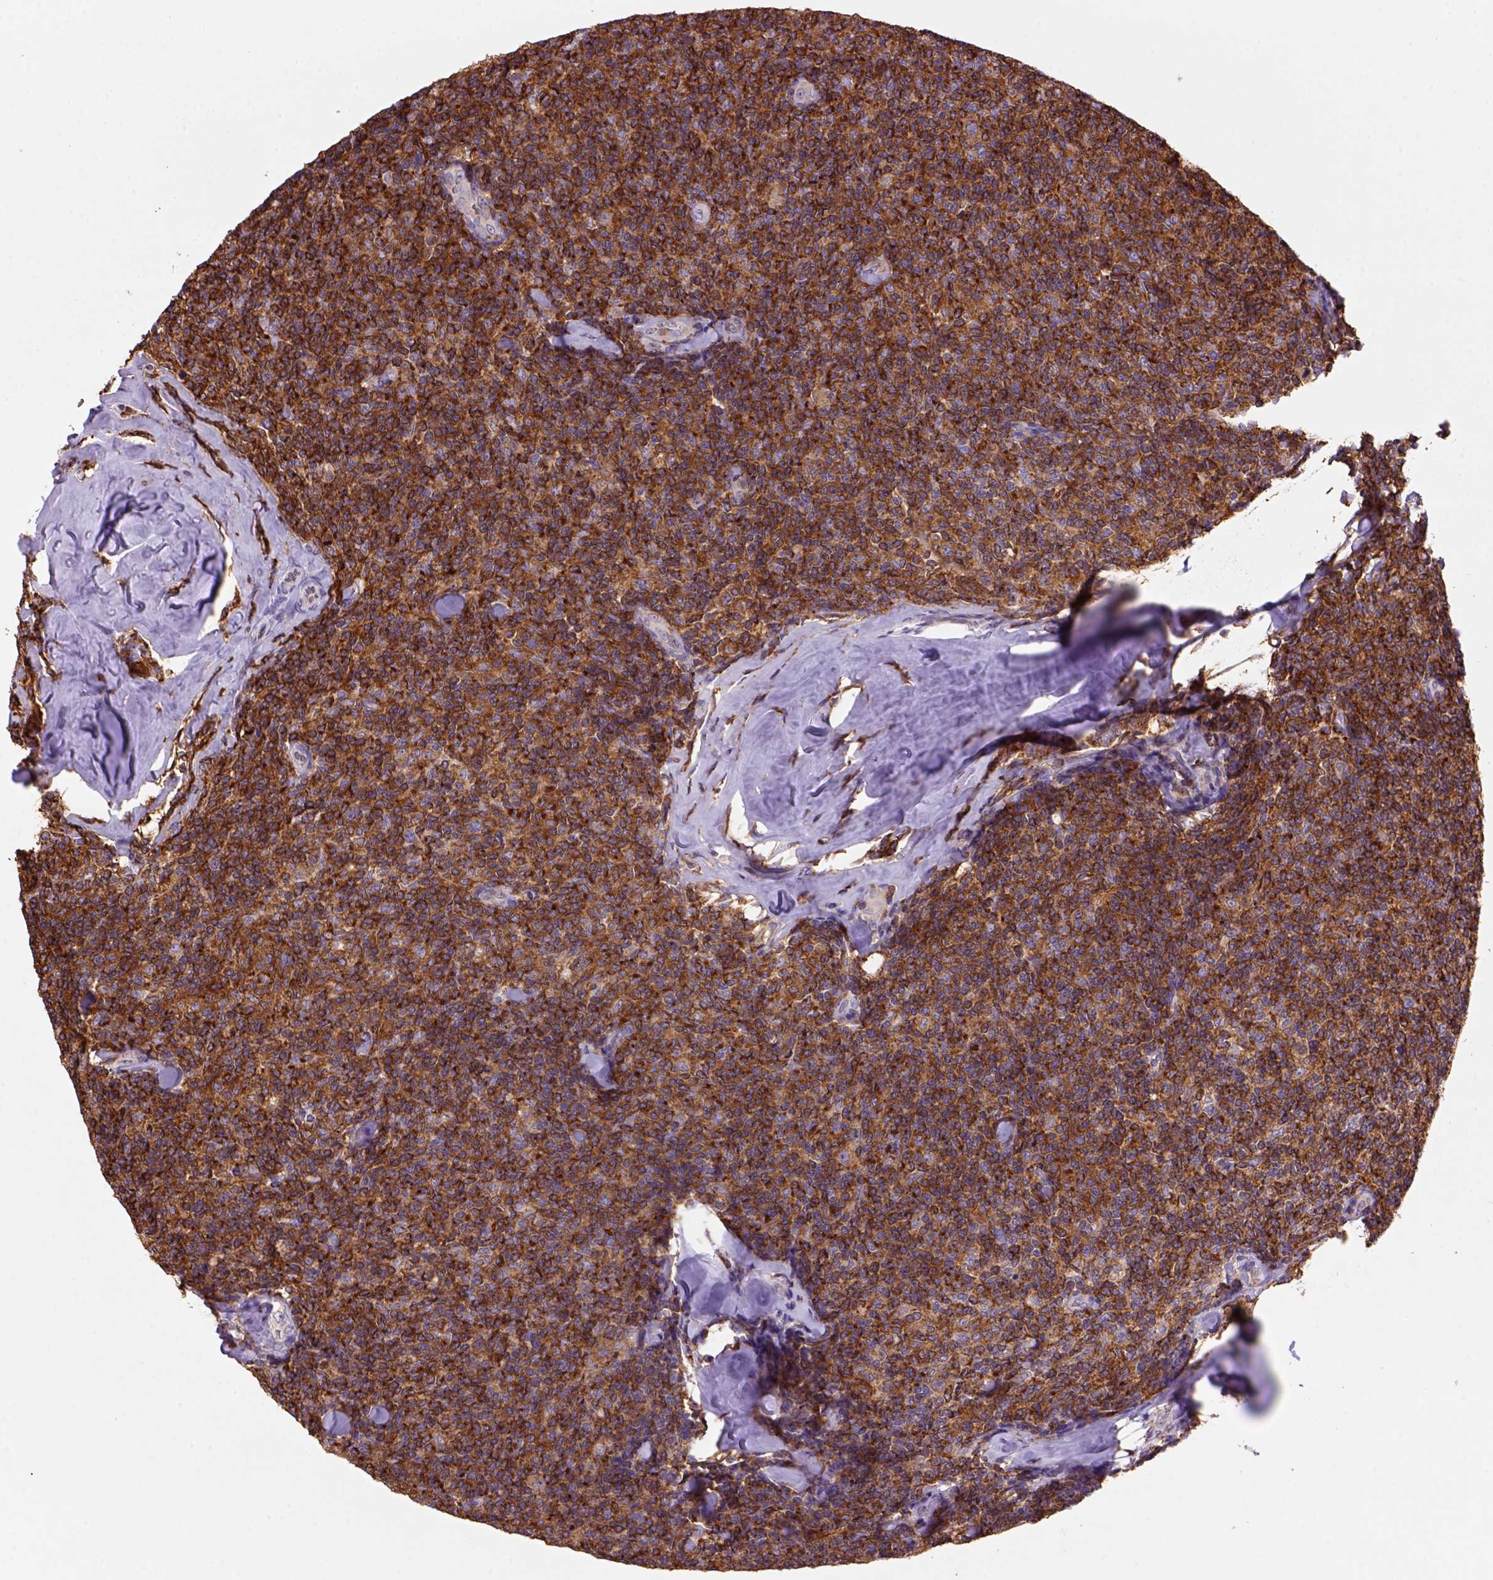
{"staining": {"intensity": "strong", "quantity": ">75%", "location": "cytoplasmic/membranous"}, "tissue": "lymphoma", "cell_type": "Tumor cells", "image_type": "cancer", "snomed": [{"axis": "morphology", "description": "Malignant lymphoma, non-Hodgkin's type, Low grade"}, {"axis": "topography", "description": "Lymph node"}], "caption": "This photomicrograph displays lymphoma stained with immunohistochemistry to label a protein in brown. The cytoplasmic/membranous of tumor cells show strong positivity for the protein. Nuclei are counter-stained blue.", "gene": "INPP5D", "patient": {"sex": "female", "age": 56}}